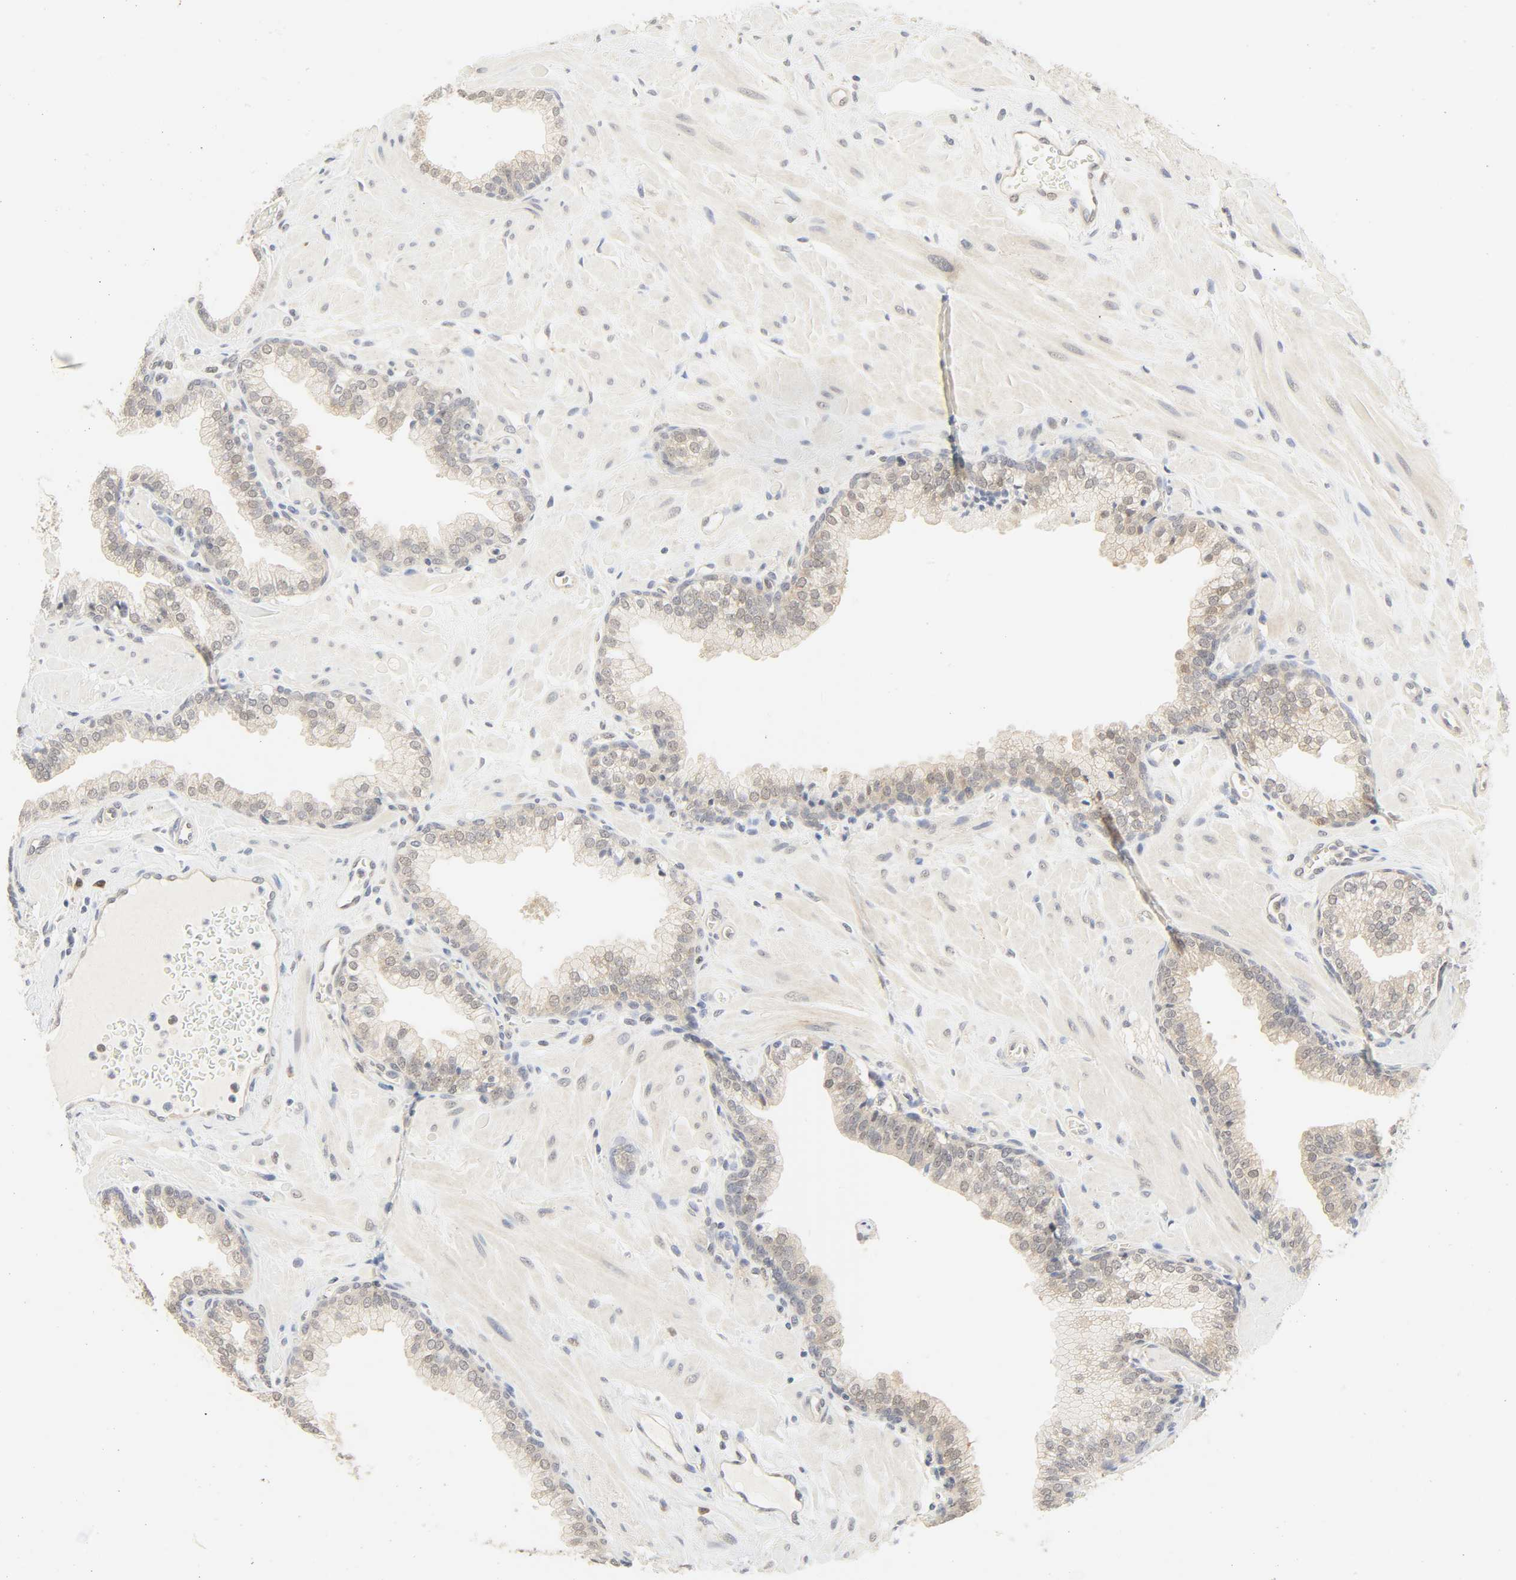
{"staining": {"intensity": "weak", "quantity": "25%-75%", "location": "cytoplasmic/membranous"}, "tissue": "prostate", "cell_type": "Glandular cells", "image_type": "normal", "snomed": [{"axis": "morphology", "description": "Normal tissue, NOS"}, {"axis": "topography", "description": "Prostate"}], "caption": "A brown stain labels weak cytoplasmic/membranous expression of a protein in glandular cells of benign human prostate. (DAB (3,3'-diaminobenzidine) = brown stain, brightfield microscopy at high magnification).", "gene": "ACSS2", "patient": {"sex": "male", "age": 60}}